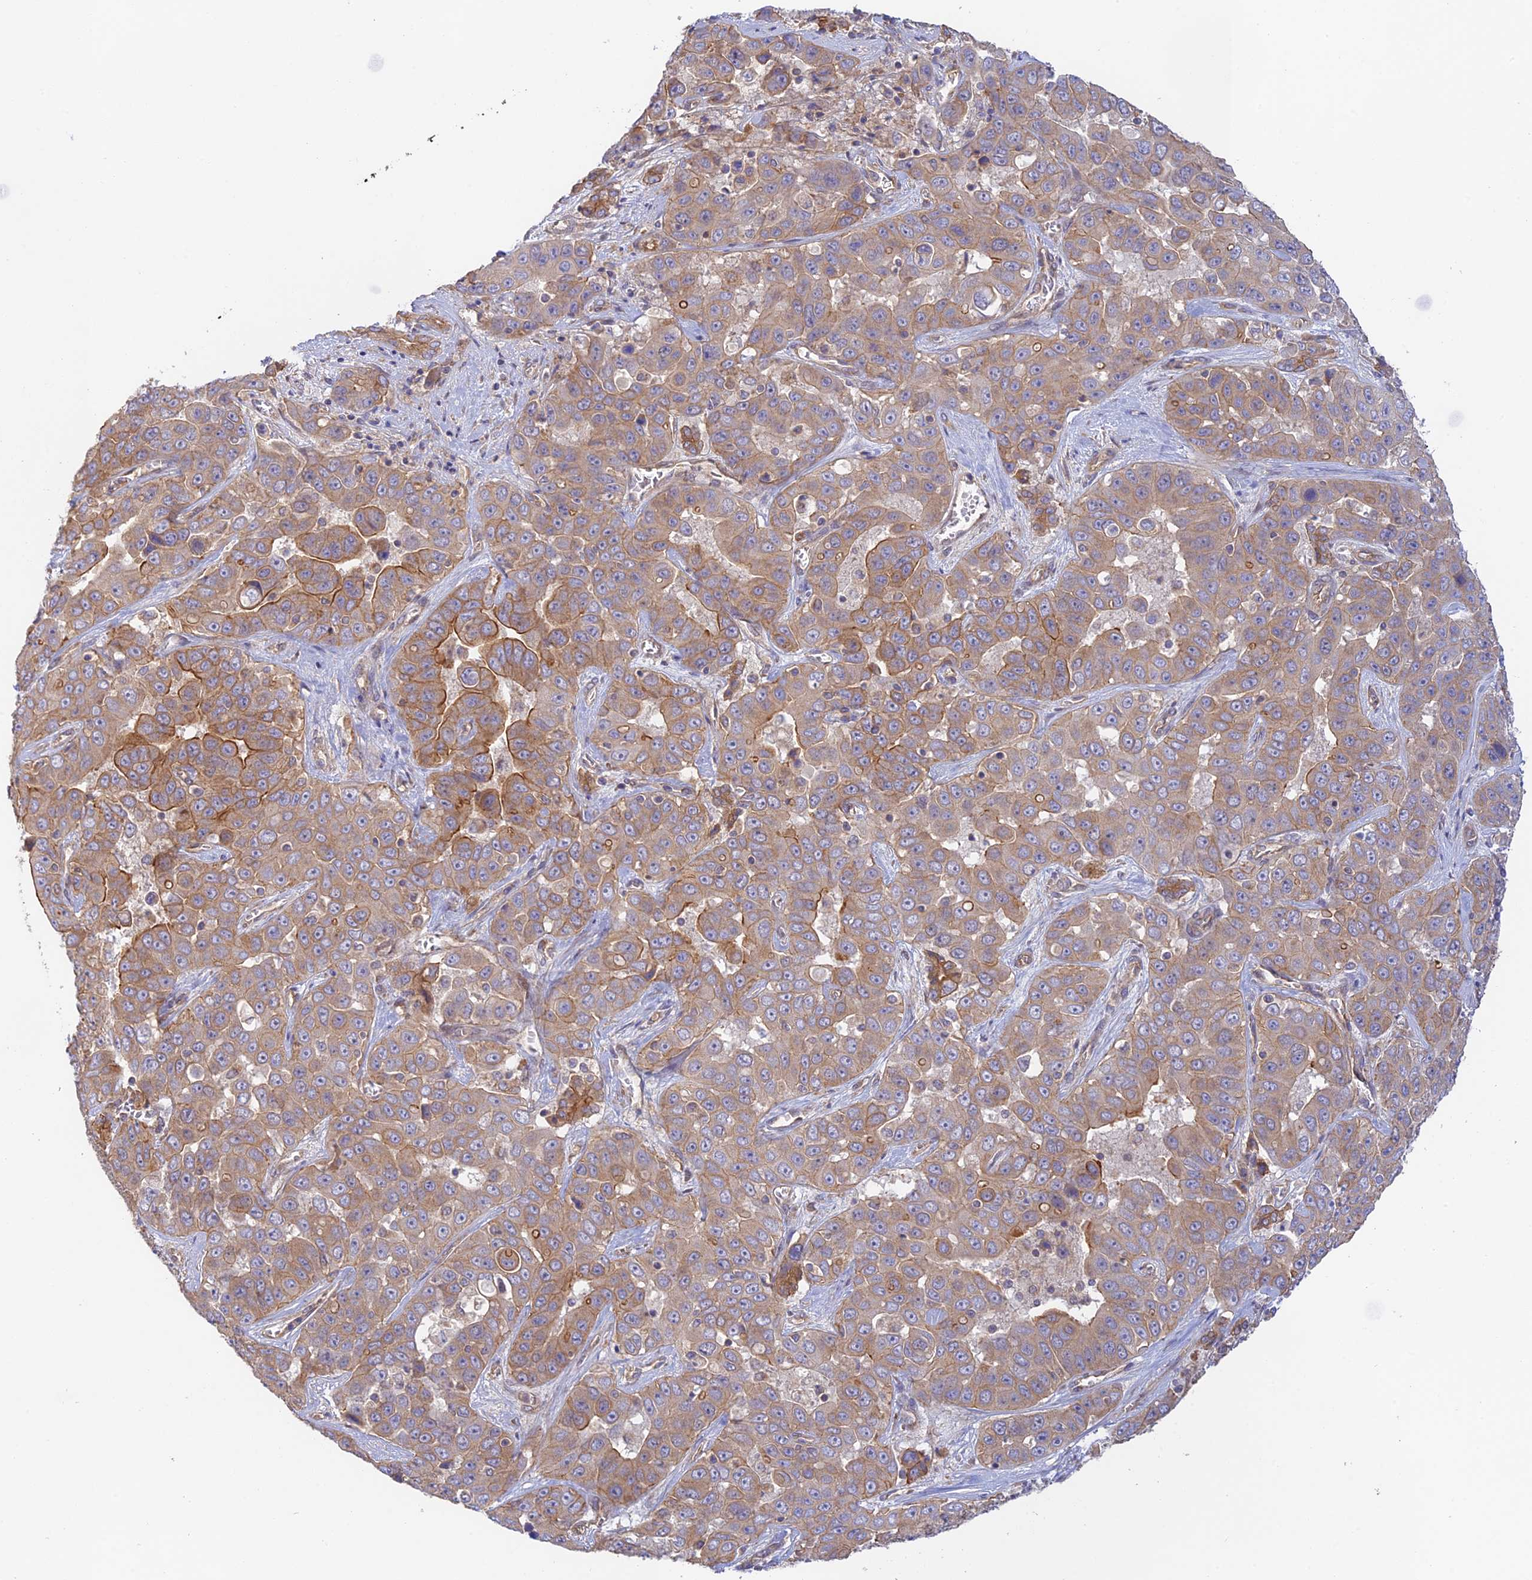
{"staining": {"intensity": "moderate", "quantity": "25%-75%", "location": "cytoplasmic/membranous"}, "tissue": "liver cancer", "cell_type": "Tumor cells", "image_type": "cancer", "snomed": [{"axis": "morphology", "description": "Cholangiocarcinoma"}, {"axis": "topography", "description": "Liver"}], "caption": "Human cholangiocarcinoma (liver) stained with a brown dye reveals moderate cytoplasmic/membranous positive staining in about 25%-75% of tumor cells.", "gene": "MYO9A", "patient": {"sex": "female", "age": 52}}